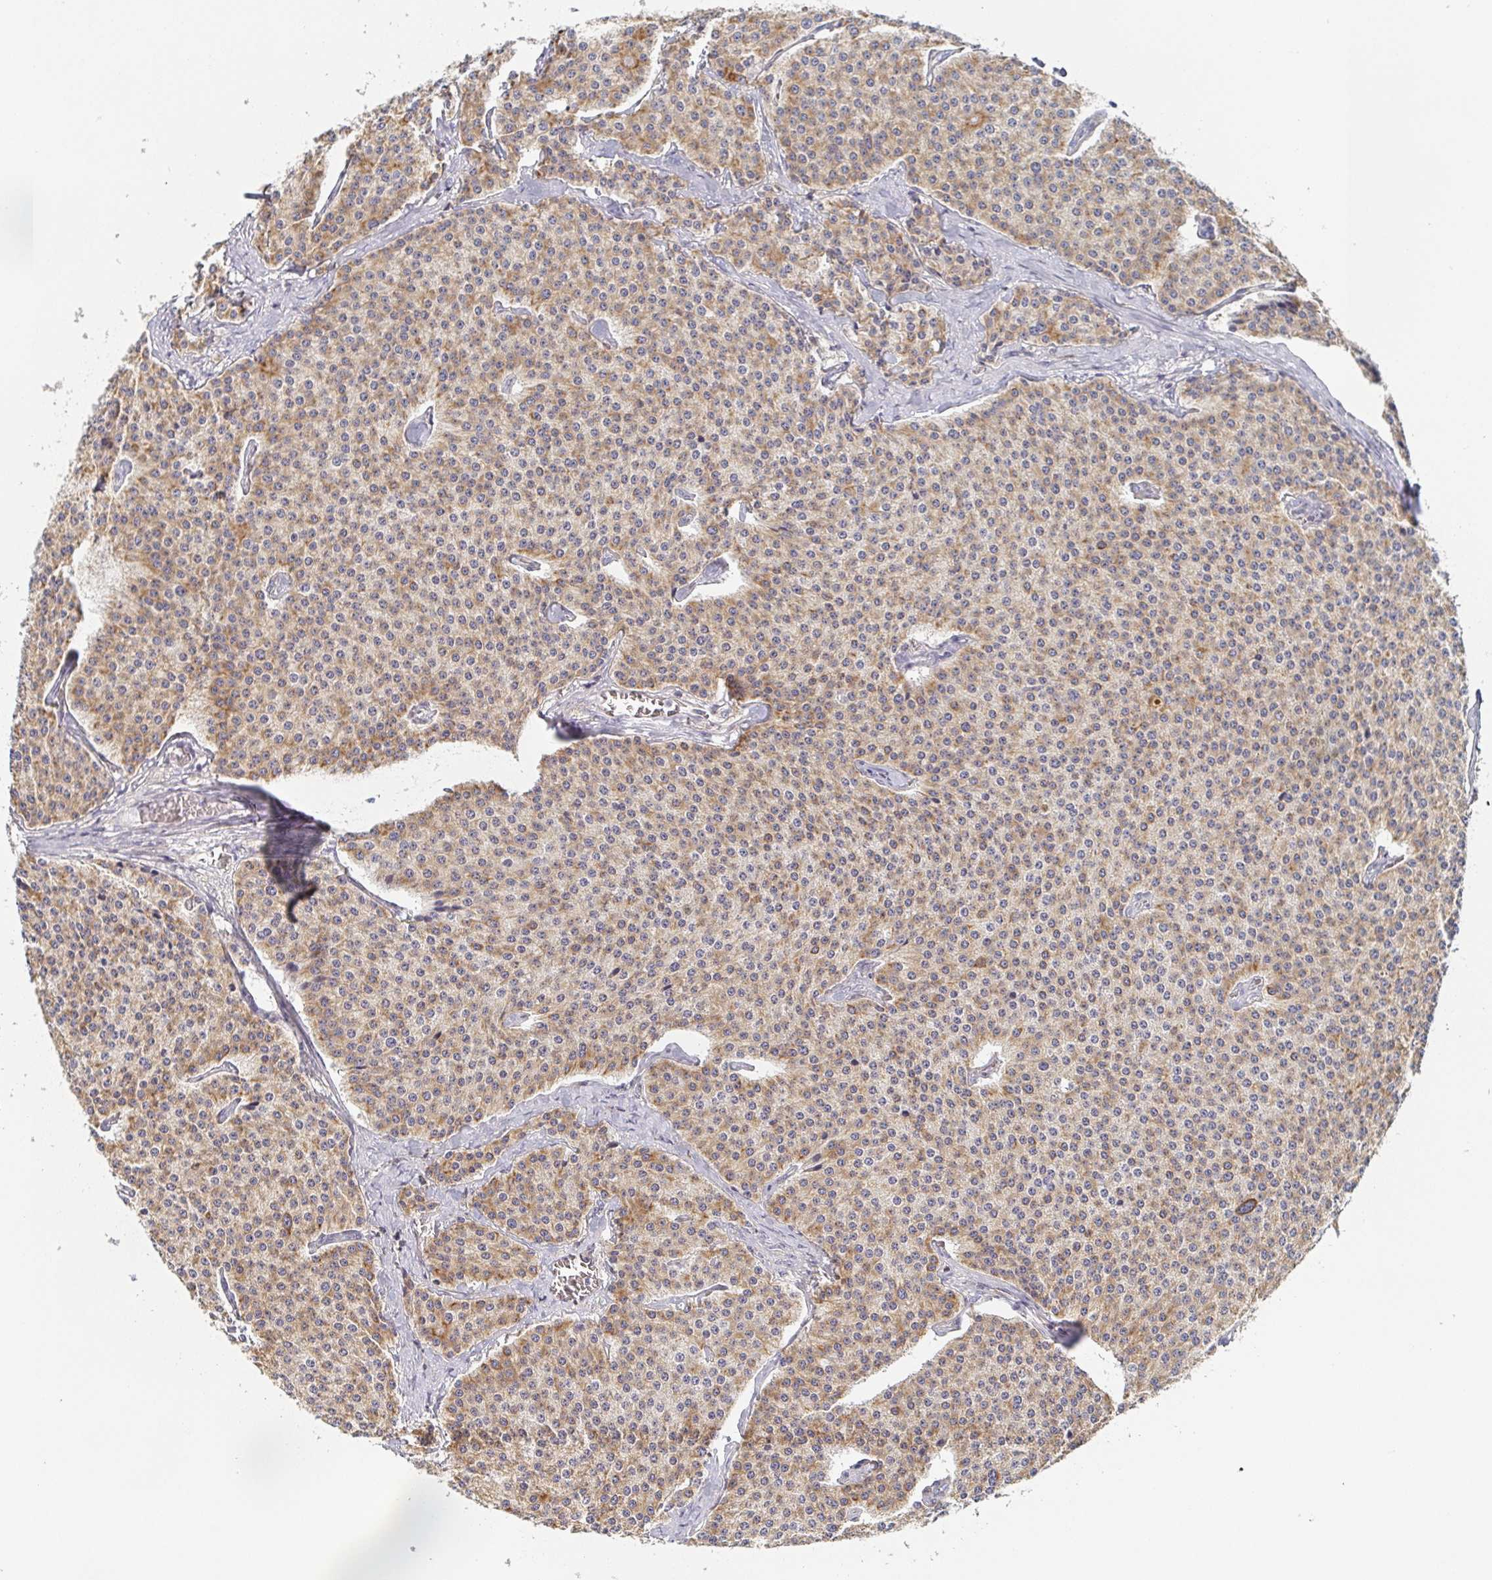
{"staining": {"intensity": "weak", "quantity": ">75%", "location": "cytoplasmic/membranous"}, "tissue": "carcinoid", "cell_type": "Tumor cells", "image_type": "cancer", "snomed": [{"axis": "morphology", "description": "Carcinoid, malignant, NOS"}, {"axis": "topography", "description": "Small intestine"}], "caption": "Carcinoid (malignant) stained with DAB immunohistochemistry (IHC) demonstrates low levels of weak cytoplasmic/membranous positivity in about >75% of tumor cells. The staining was performed using DAB (3,3'-diaminobenzidine), with brown indicating positive protein expression. Nuclei are stained blue with hematoxylin.", "gene": "TUFT1", "patient": {"sex": "female", "age": 64}}